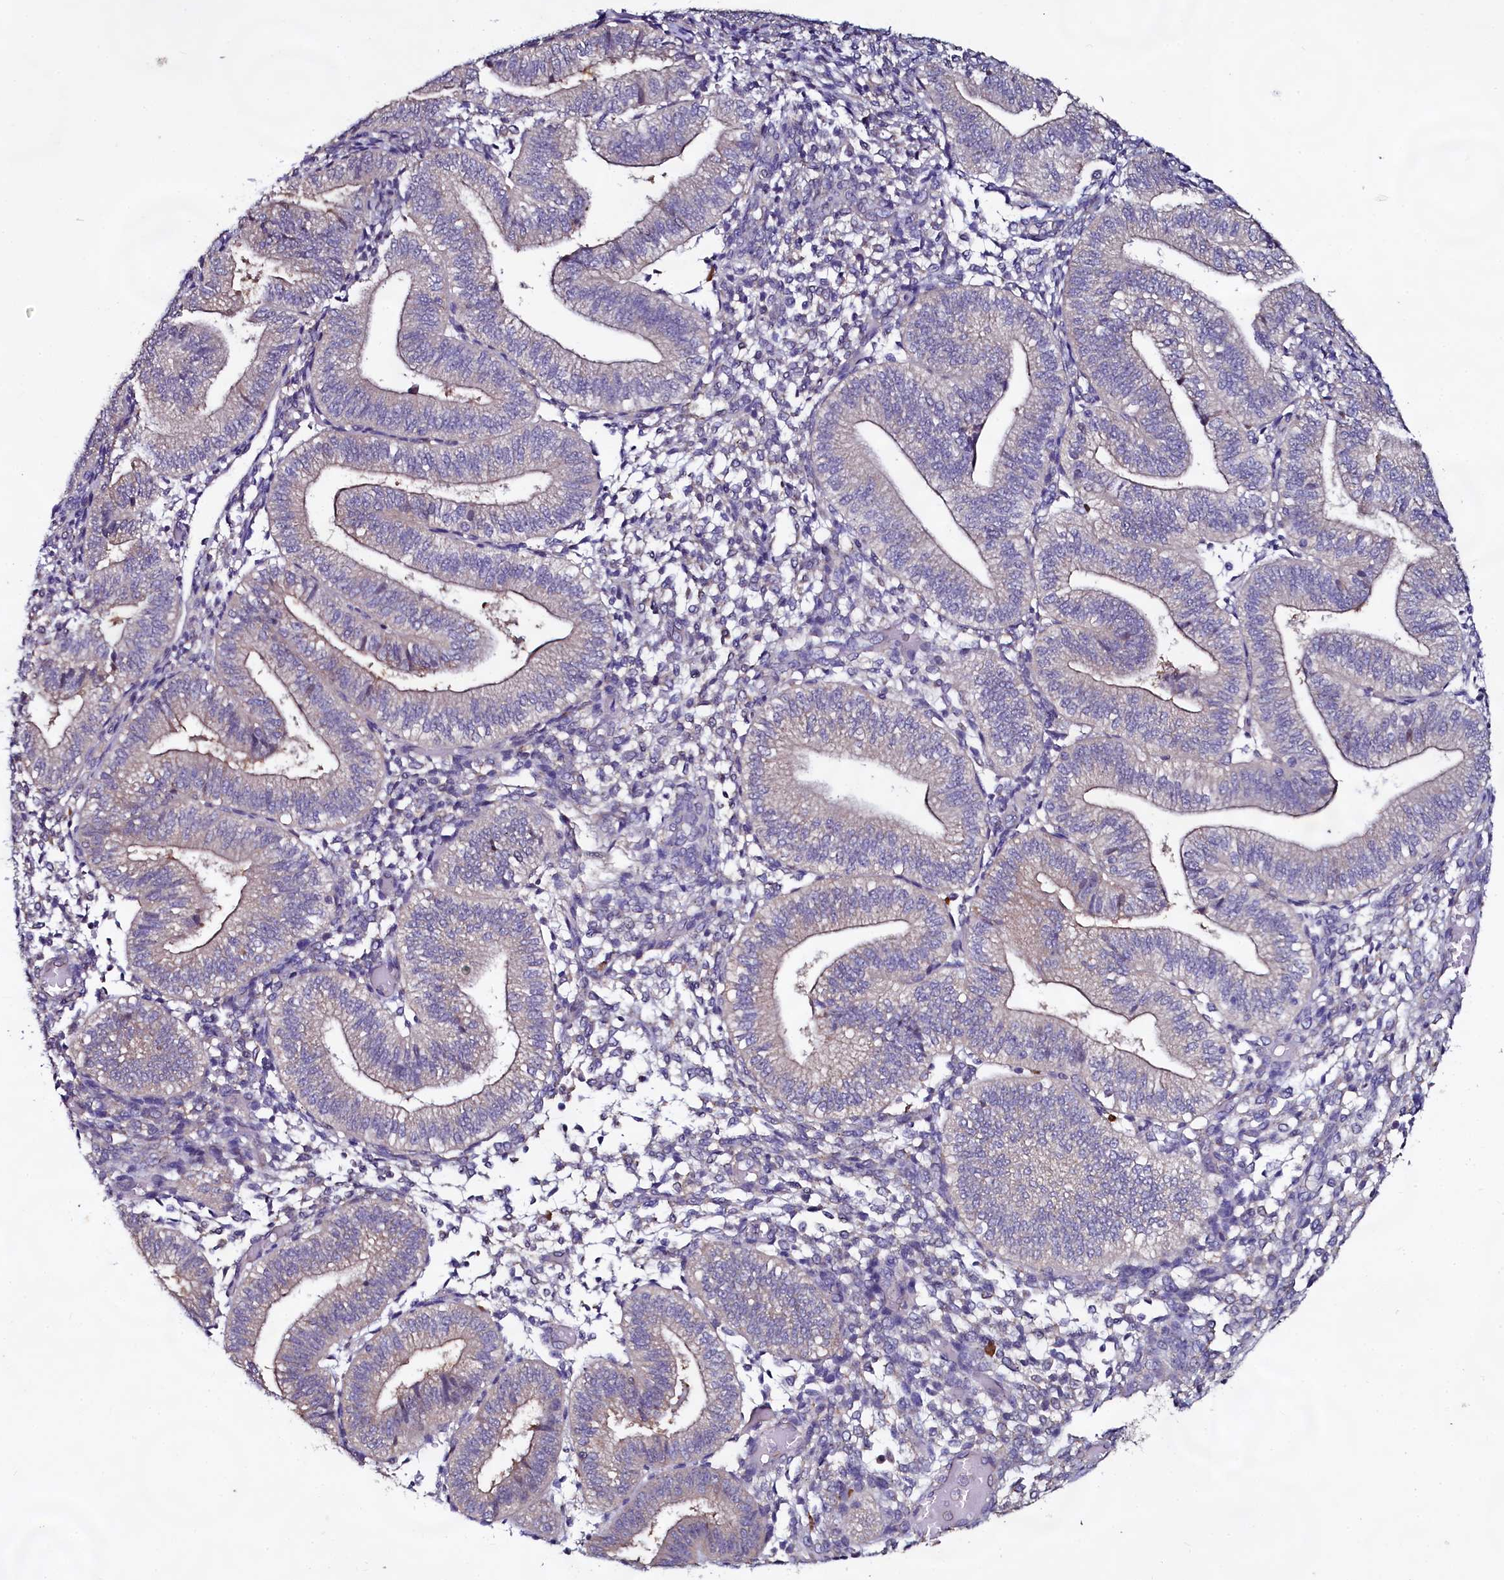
{"staining": {"intensity": "negative", "quantity": "none", "location": "none"}, "tissue": "endometrium", "cell_type": "Cells in endometrial stroma", "image_type": "normal", "snomed": [{"axis": "morphology", "description": "Normal tissue, NOS"}, {"axis": "topography", "description": "Endometrium"}], "caption": "Image shows no protein staining in cells in endometrial stroma of benign endometrium. (DAB immunohistochemistry visualized using brightfield microscopy, high magnification).", "gene": "USPL1", "patient": {"sex": "female", "age": 34}}